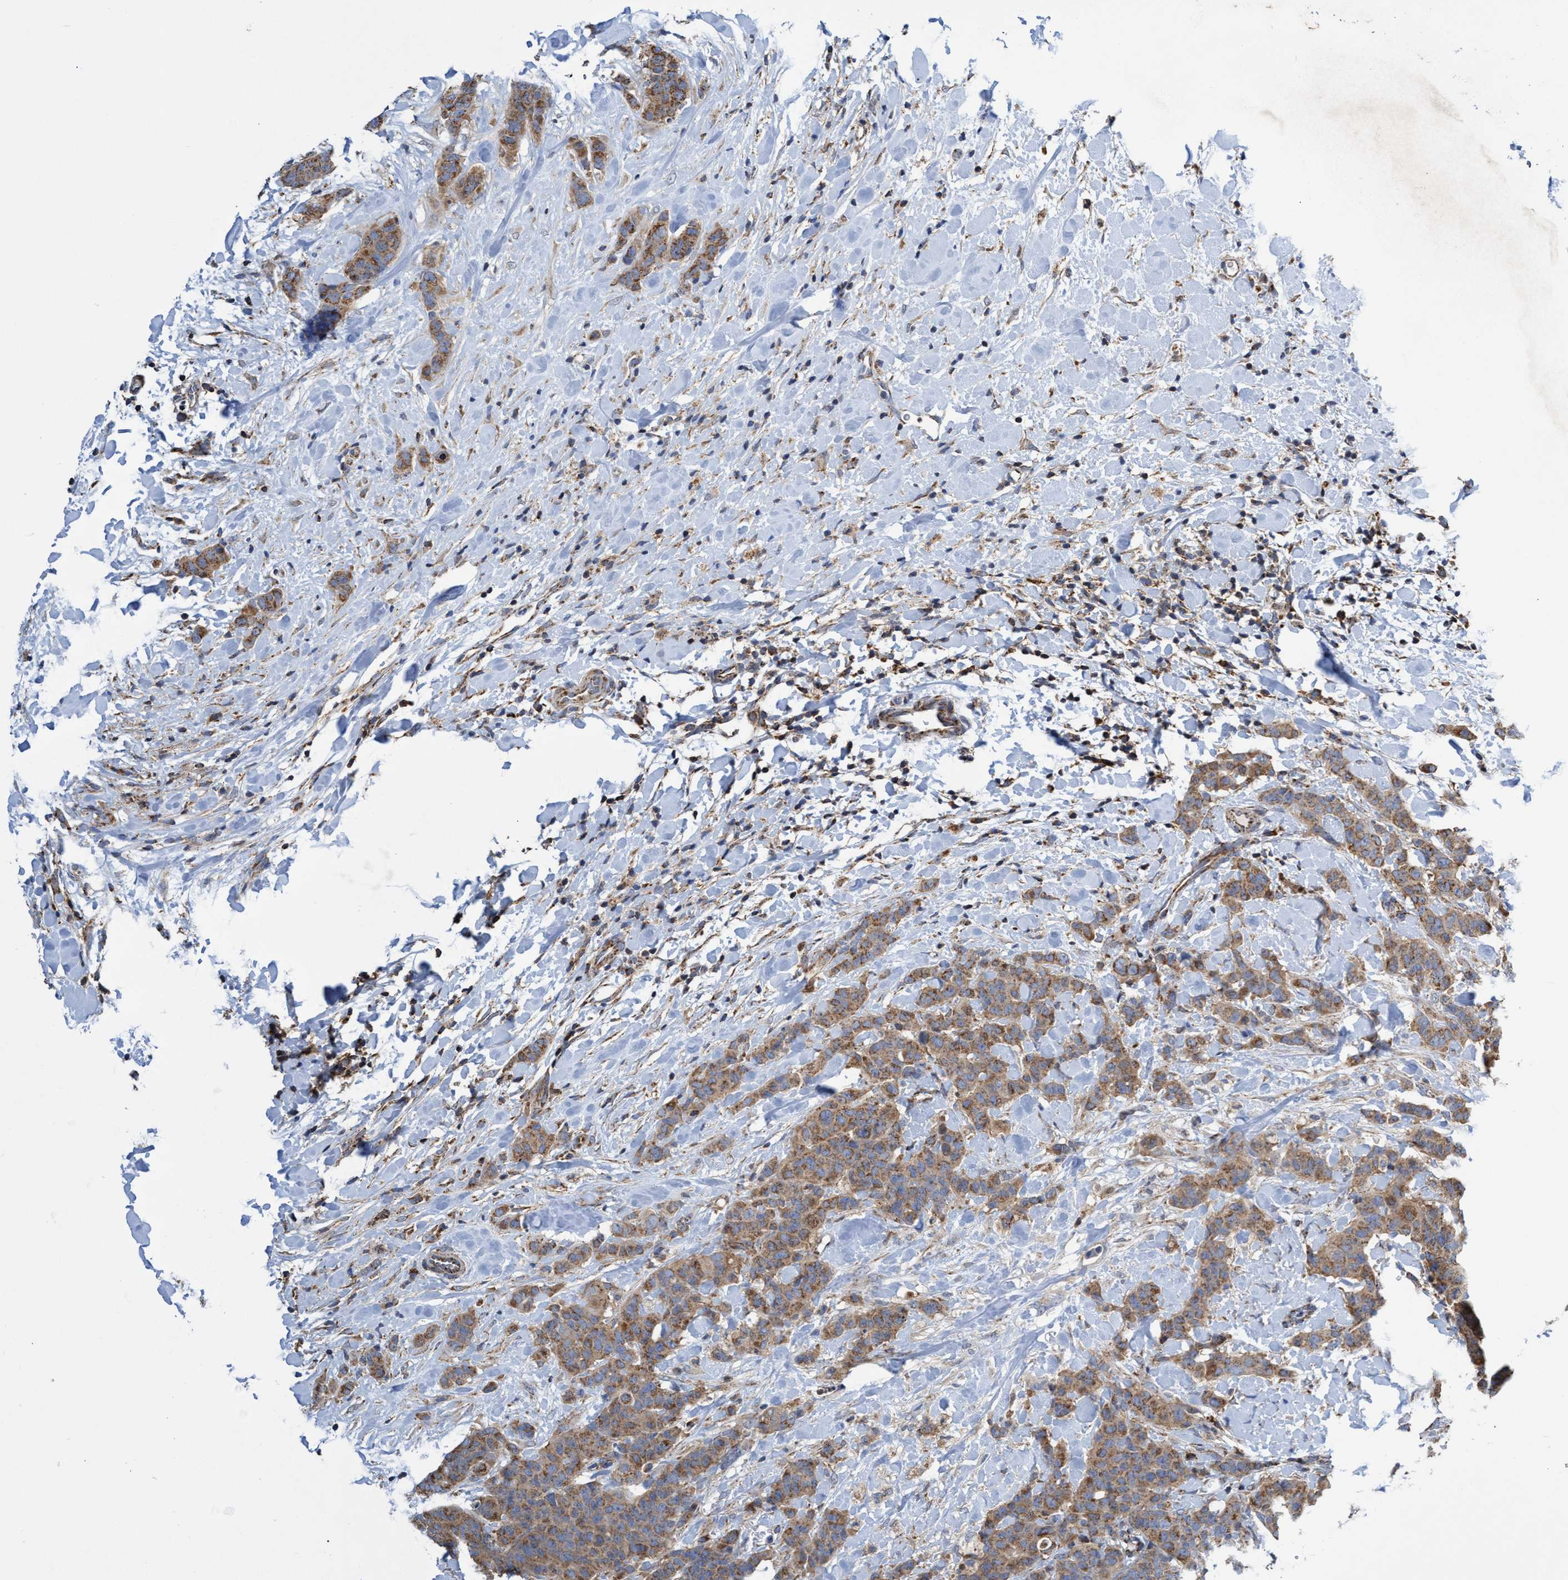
{"staining": {"intensity": "moderate", "quantity": ">75%", "location": "cytoplasmic/membranous"}, "tissue": "breast cancer", "cell_type": "Tumor cells", "image_type": "cancer", "snomed": [{"axis": "morphology", "description": "Normal tissue, NOS"}, {"axis": "morphology", "description": "Duct carcinoma"}, {"axis": "topography", "description": "Breast"}], "caption": "Tumor cells reveal moderate cytoplasmic/membranous expression in about >75% of cells in breast cancer (infiltrating ductal carcinoma).", "gene": "CRYZ", "patient": {"sex": "female", "age": 40}}